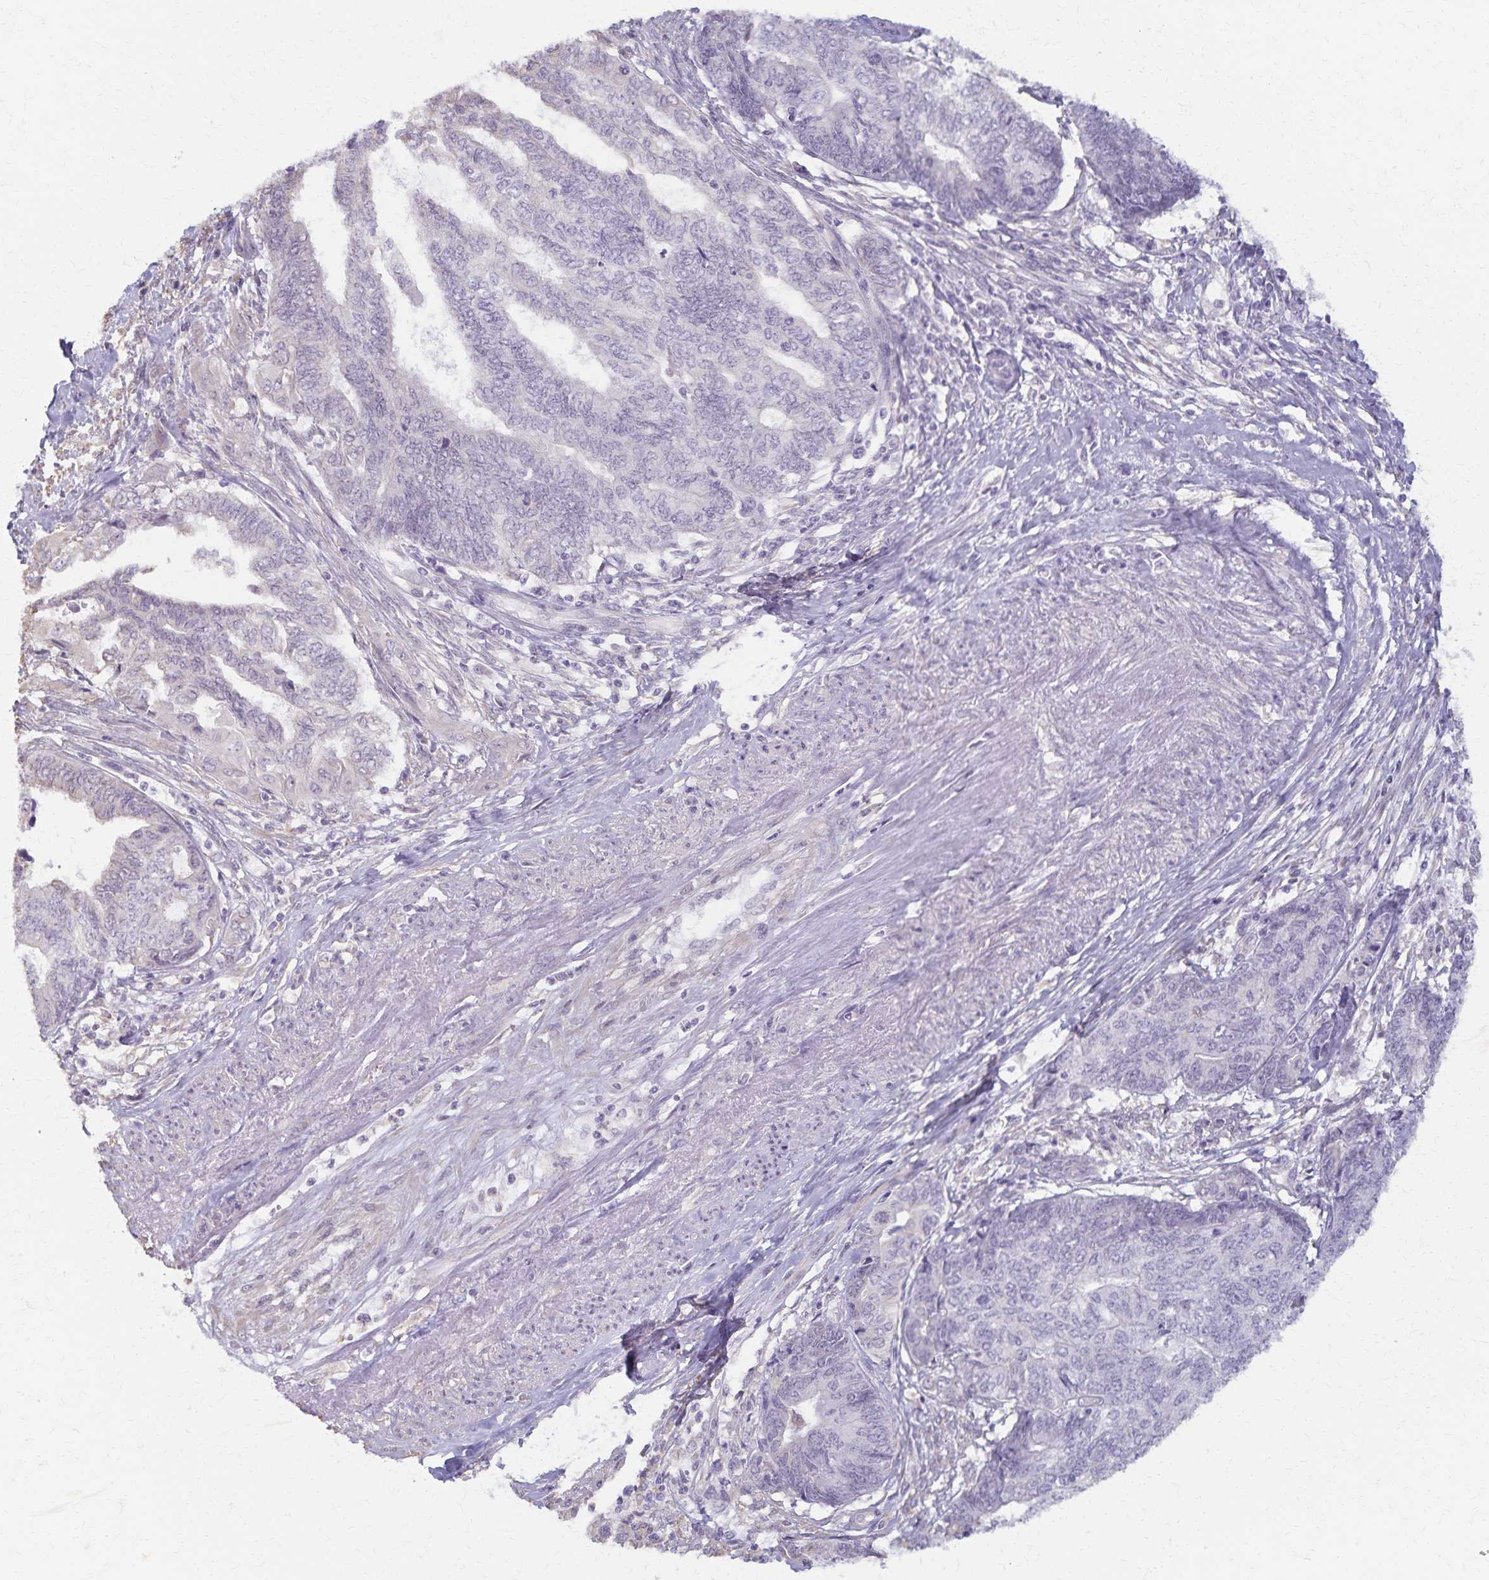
{"staining": {"intensity": "negative", "quantity": "none", "location": "none"}, "tissue": "endometrial cancer", "cell_type": "Tumor cells", "image_type": "cancer", "snomed": [{"axis": "morphology", "description": "Adenocarcinoma, NOS"}, {"axis": "topography", "description": "Uterus"}, {"axis": "topography", "description": "Endometrium"}], "caption": "A high-resolution histopathology image shows immunohistochemistry staining of endometrial adenocarcinoma, which reveals no significant staining in tumor cells.", "gene": "KISS1", "patient": {"sex": "female", "age": 70}}